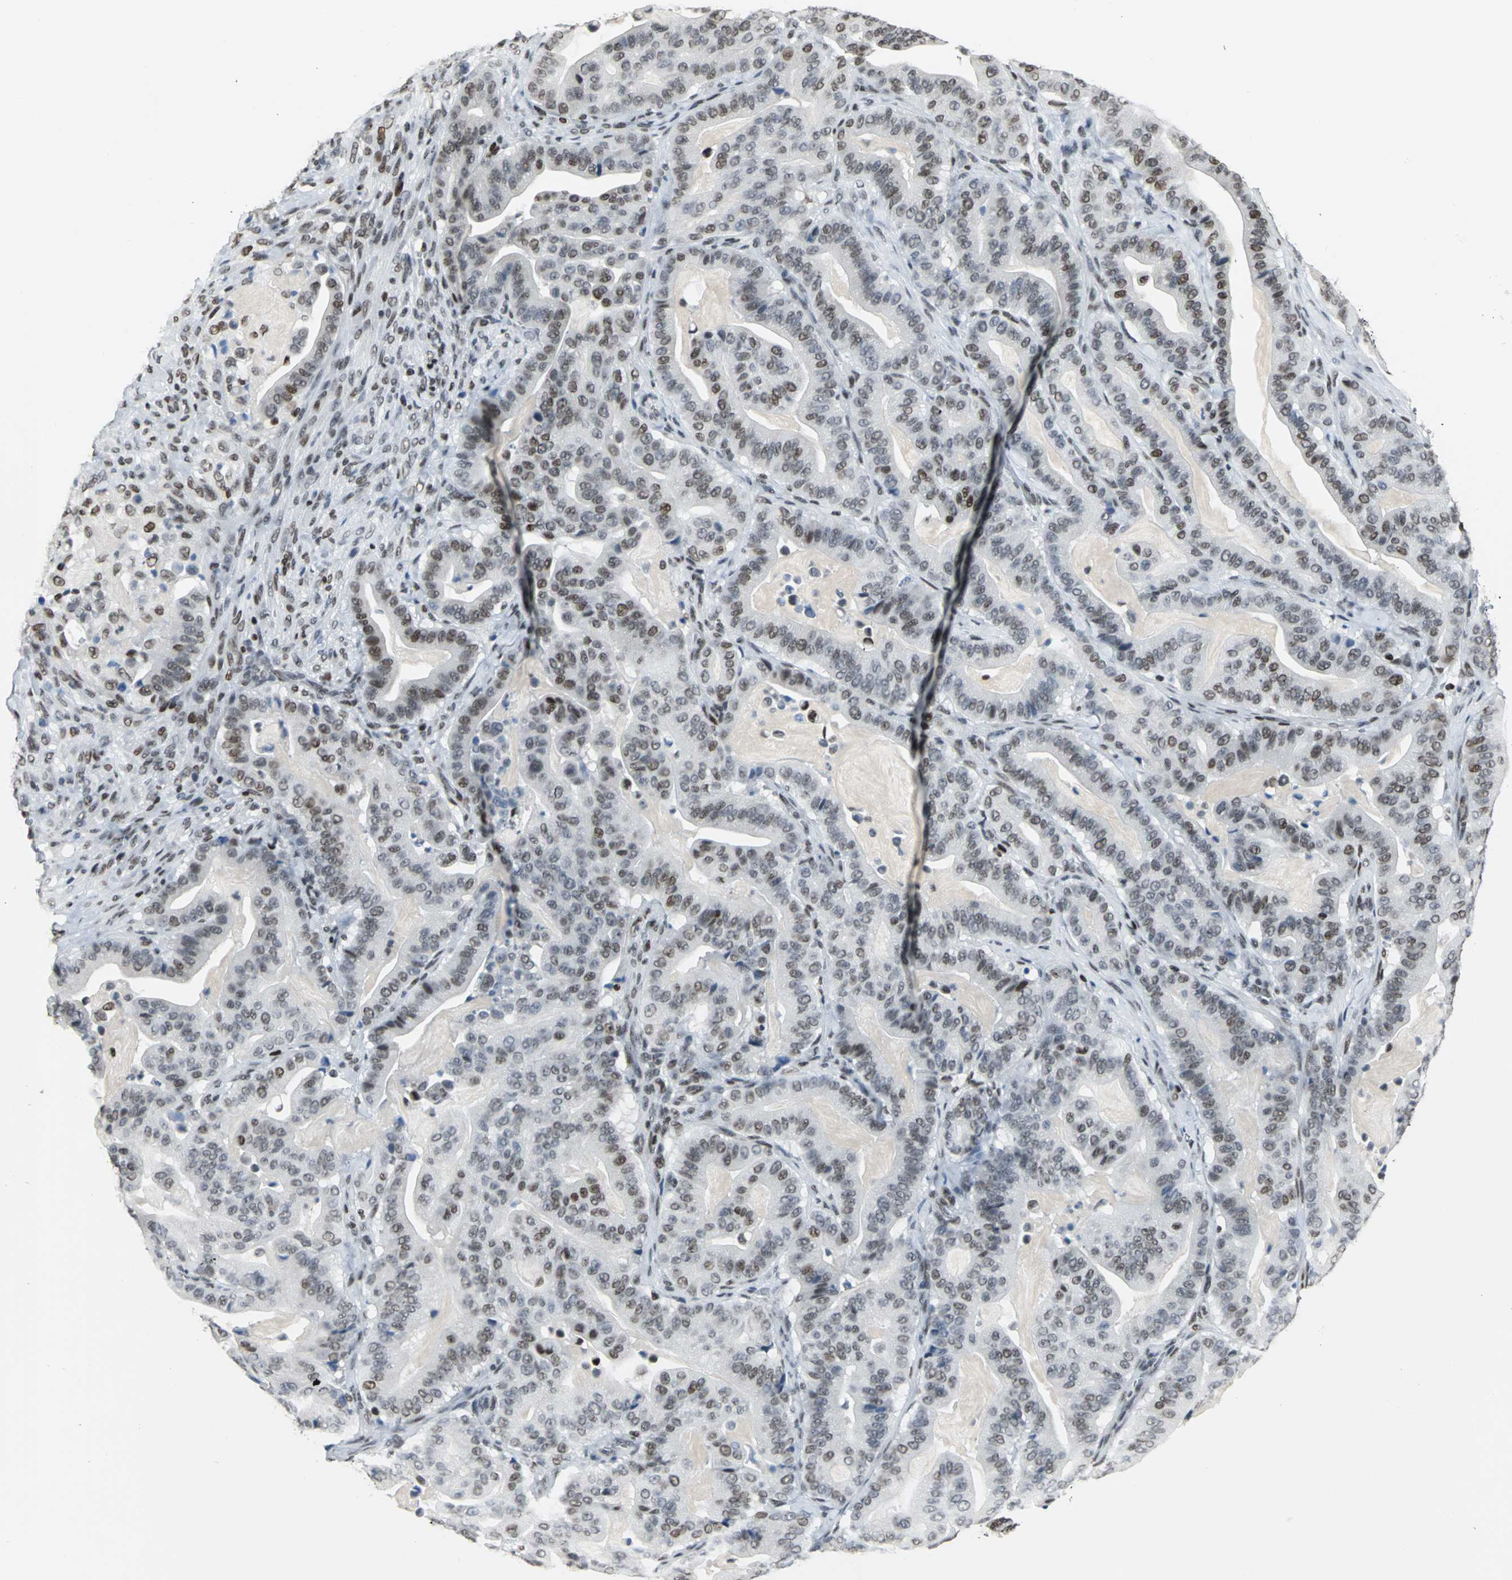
{"staining": {"intensity": "moderate", "quantity": "25%-75%", "location": "nuclear"}, "tissue": "pancreatic cancer", "cell_type": "Tumor cells", "image_type": "cancer", "snomed": [{"axis": "morphology", "description": "Adenocarcinoma, NOS"}, {"axis": "topography", "description": "Pancreas"}], "caption": "Immunohistochemistry image of human adenocarcinoma (pancreatic) stained for a protein (brown), which demonstrates medium levels of moderate nuclear positivity in approximately 25%-75% of tumor cells.", "gene": "HNRNPD", "patient": {"sex": "male", "age": 63}}